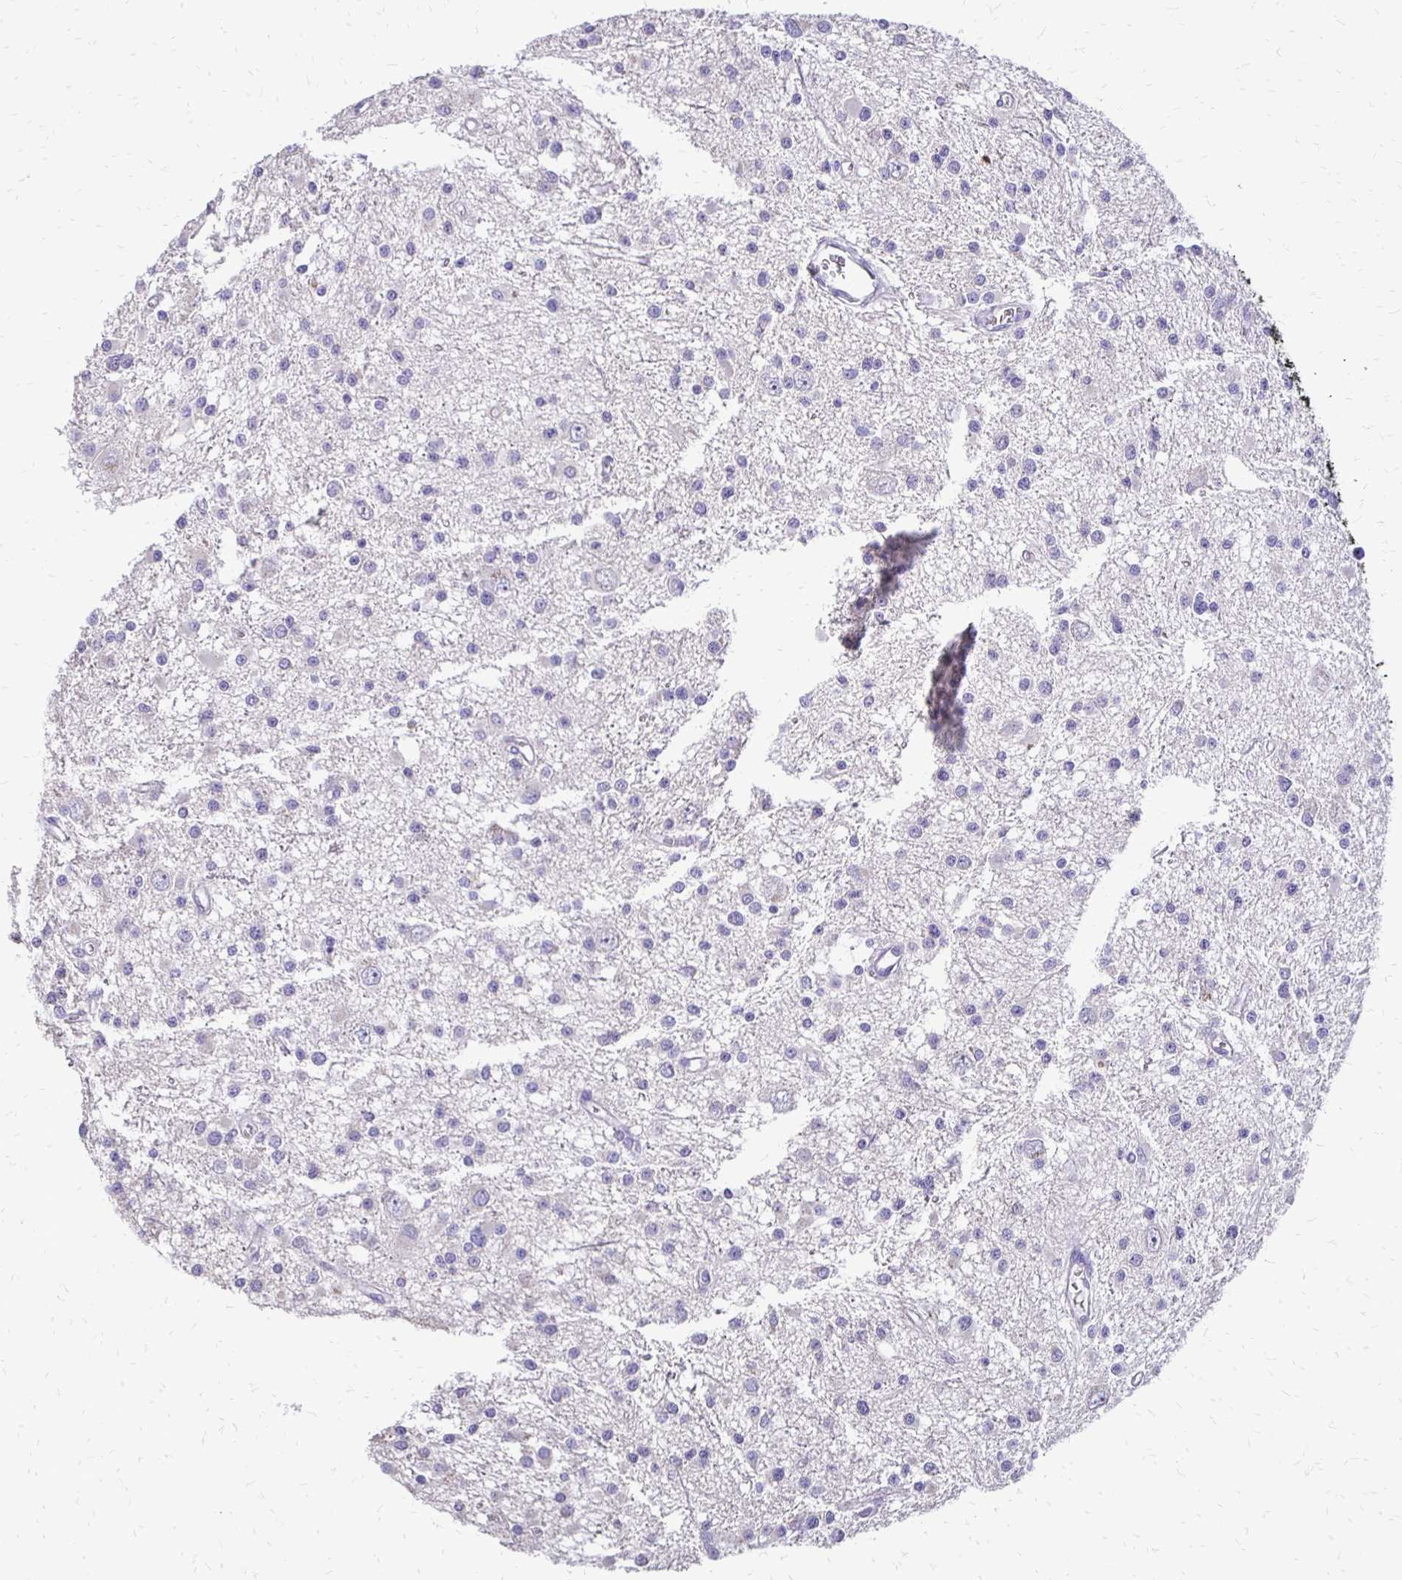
{"staining": {"intensity": "negative", "quantity": "none", "location": "none"}, "tissue": "glioma", "cell_type": "Tumor cells", "image_type": "cancer", "snomed": [{"axis": "morphology", "description": "Glioma, malignant, High grade"}, {"axis": "topography", "description": "Brain"}], "caption": "High power microscopy micrograph of an immunohistochemistry photomicrograph of glioma, revealing no significant expression in tumor cells.", "gene": "ALPG", "patient": {"sex": "male", "age": 54}}